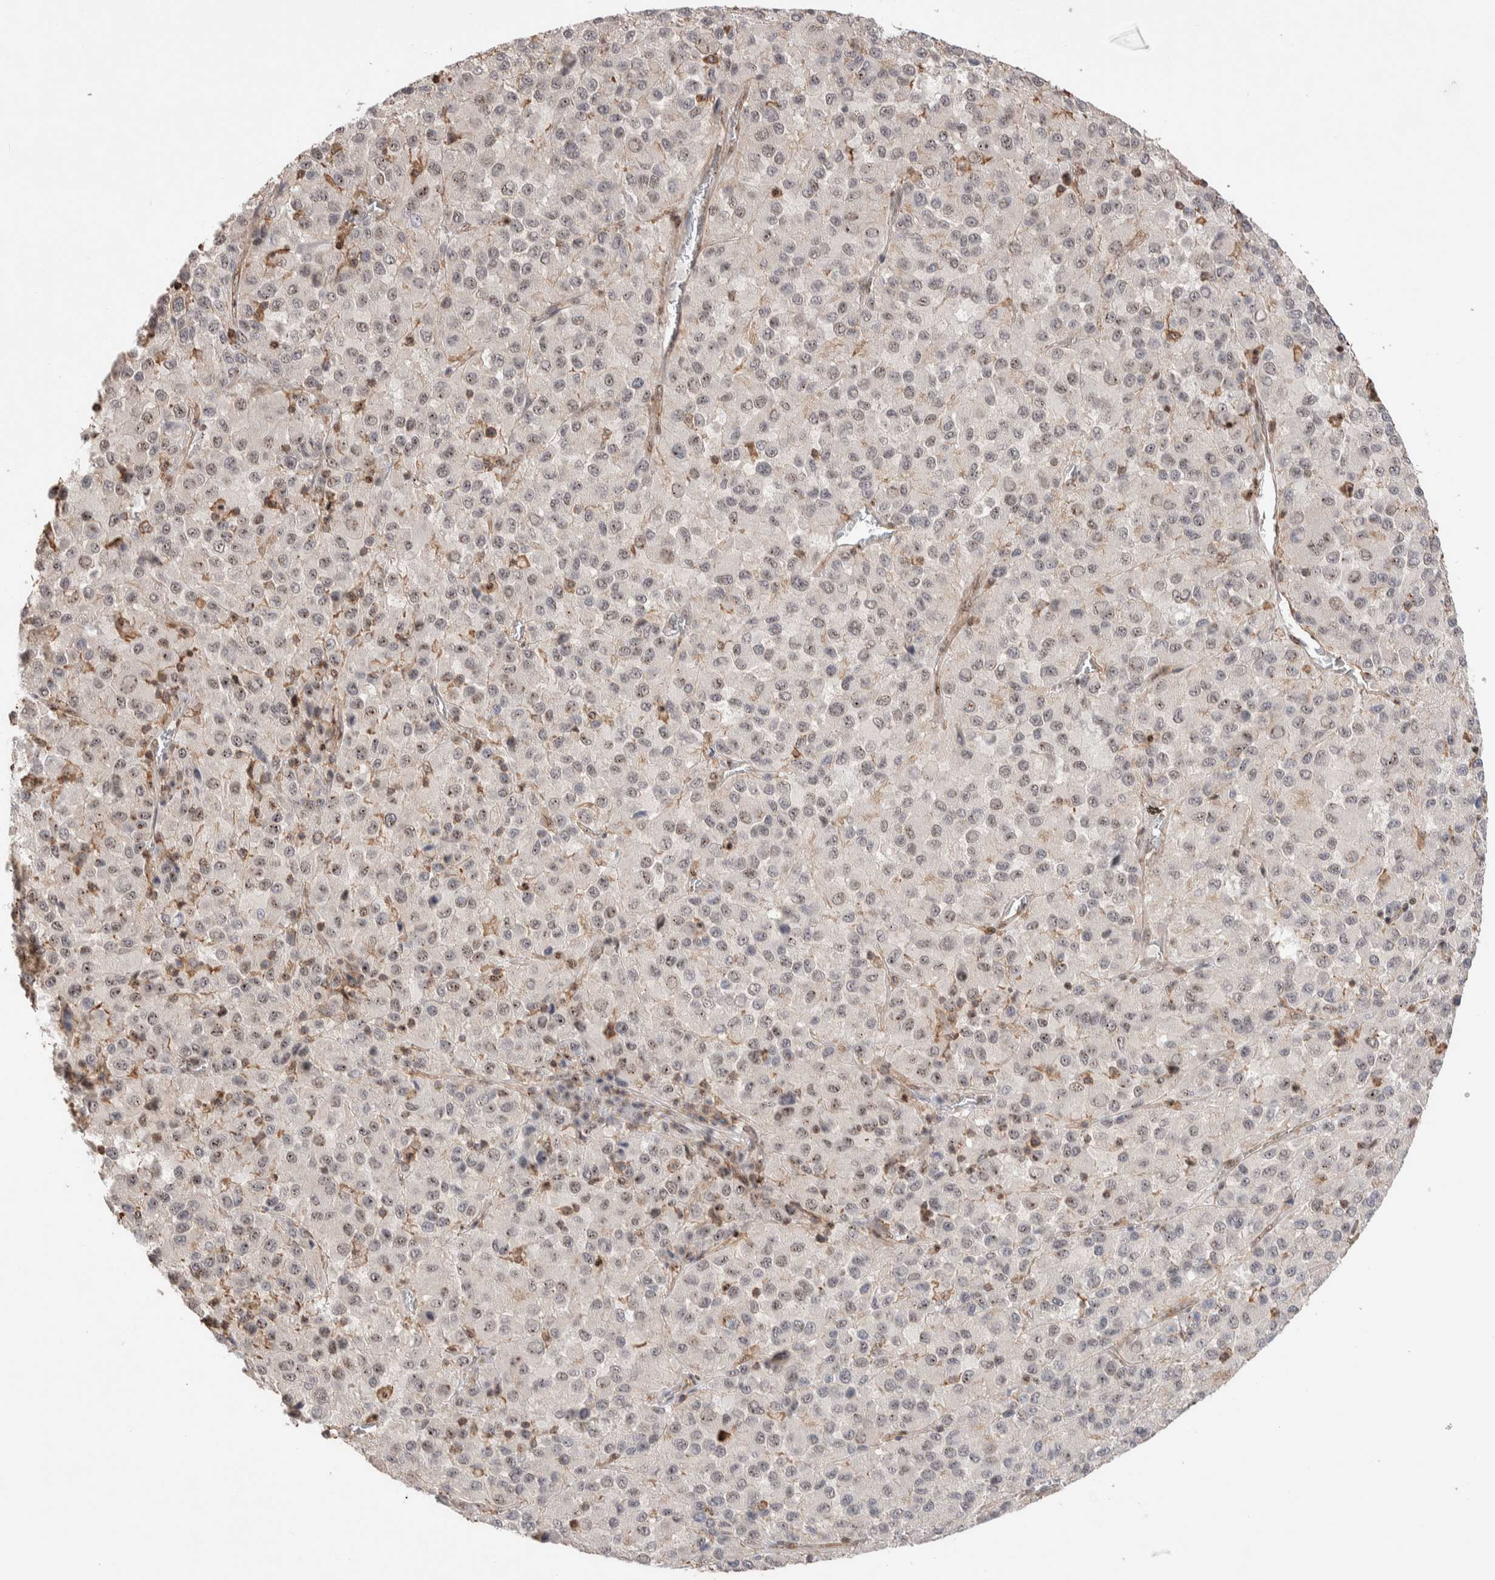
{"staining": {"intensity": "weak", "quantity": "25%-75%", "location": "nuclear"}, "tissue": "melanoma", "cell_type": "Tumor cells", "image_type": "cancer", "snomed": [{"axis": "morphology", "description": "Malignant melanoma, Metastatic site"}, {"axis": "topography", "description": "Lung"}], "caption": "This photomicrograph displays melanoma stained with IHC to label a protein in brown. The nuclear of tumor cells show weak positivity for the protein. Nuclei are counter-stained blue.", "gene": "ZNF704", "patient": {"sex": "male", "age": 64}}